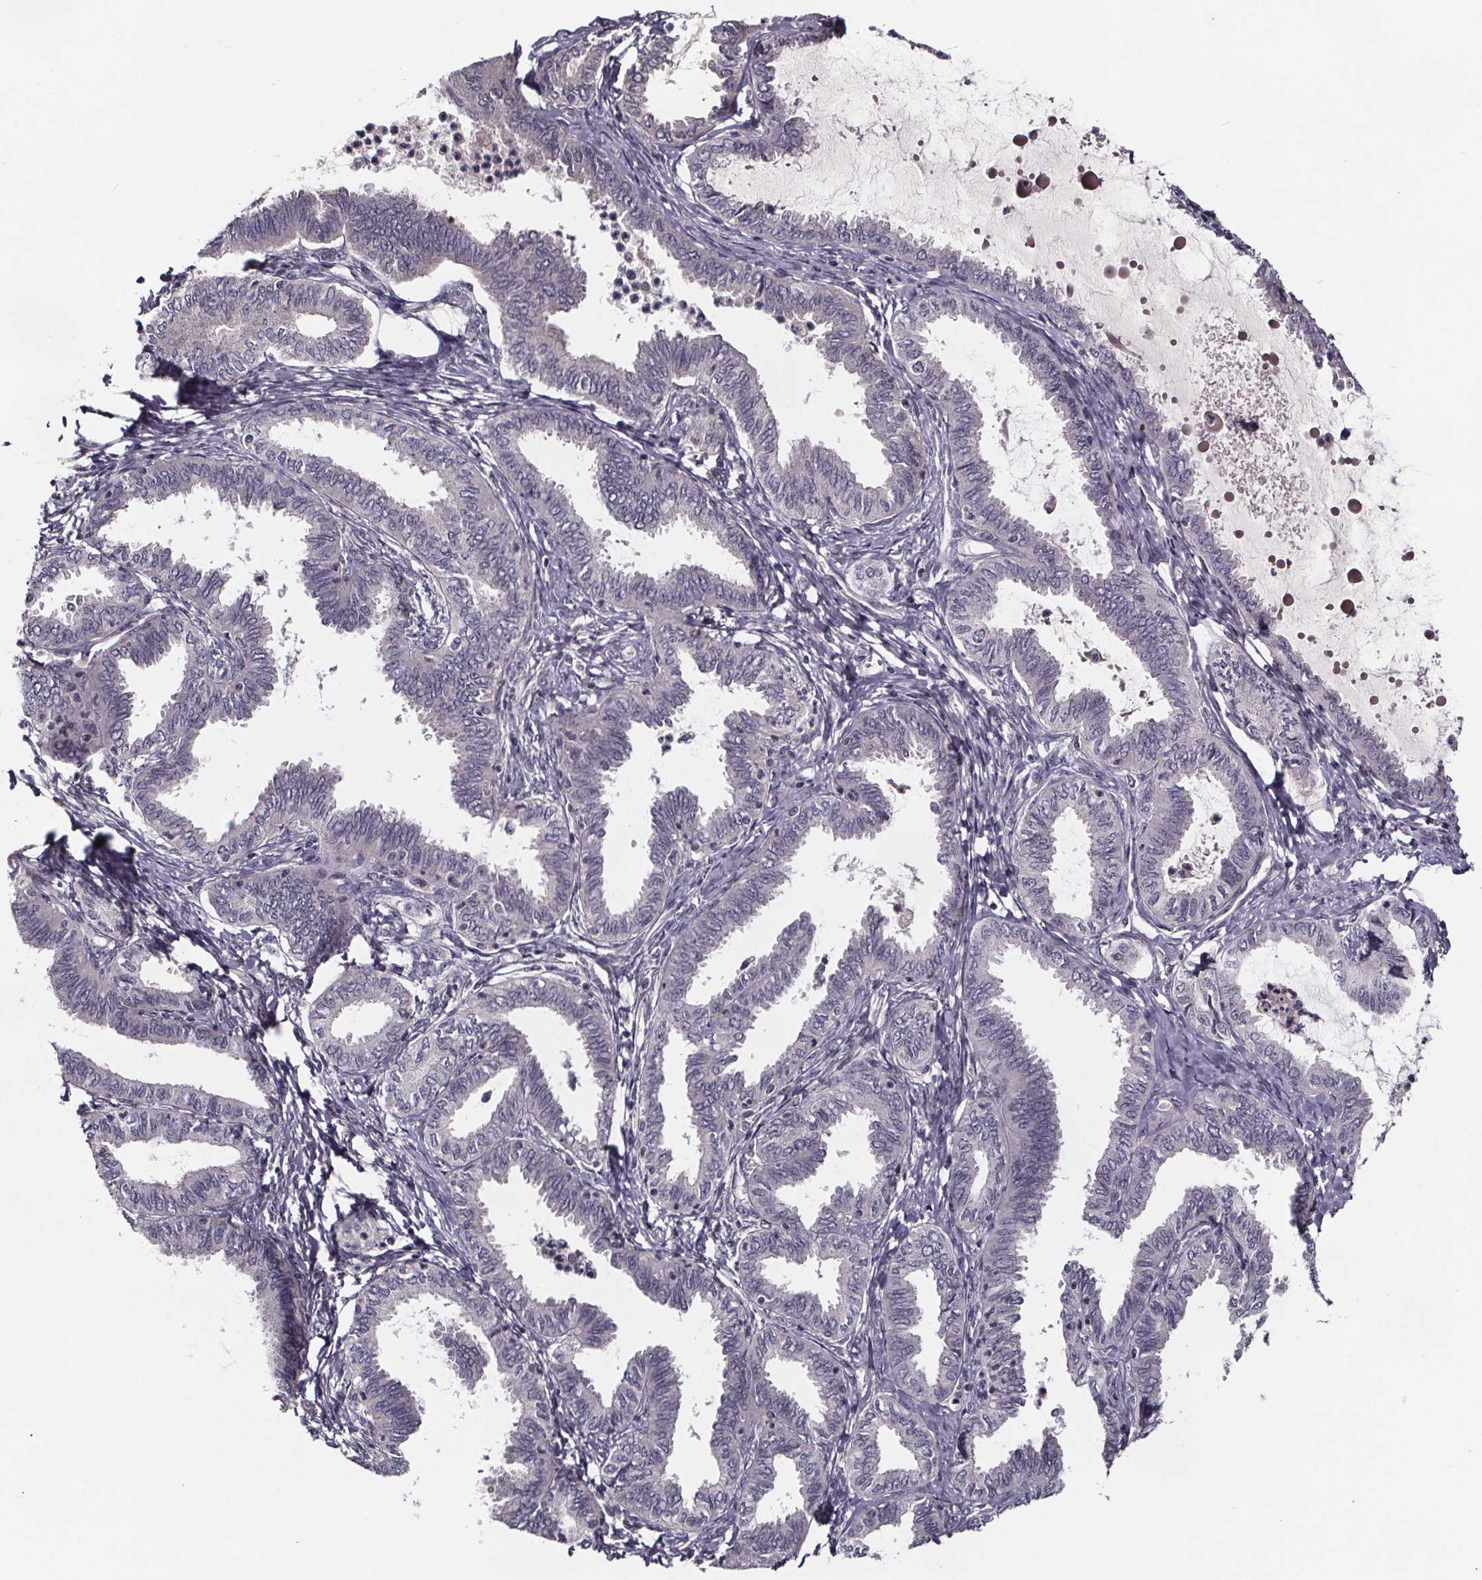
{"staining": {"intensity": "negative", "quantity": "none", "location": "none"}, "tissue": "ovarian cancer", "cell_type": "Tumor cells", "image_type": "cancer", "snomed": [{"axis": "morphology", "description": "Carcinoma, endometroid"}, {"axis": "topography", "description": "Ovary"}], "caption": "Tumor cells are negative for protein expression in human ovarian cancer.", "gene": "NPHP4", "patient": {"sex": "female", "age": 70}}